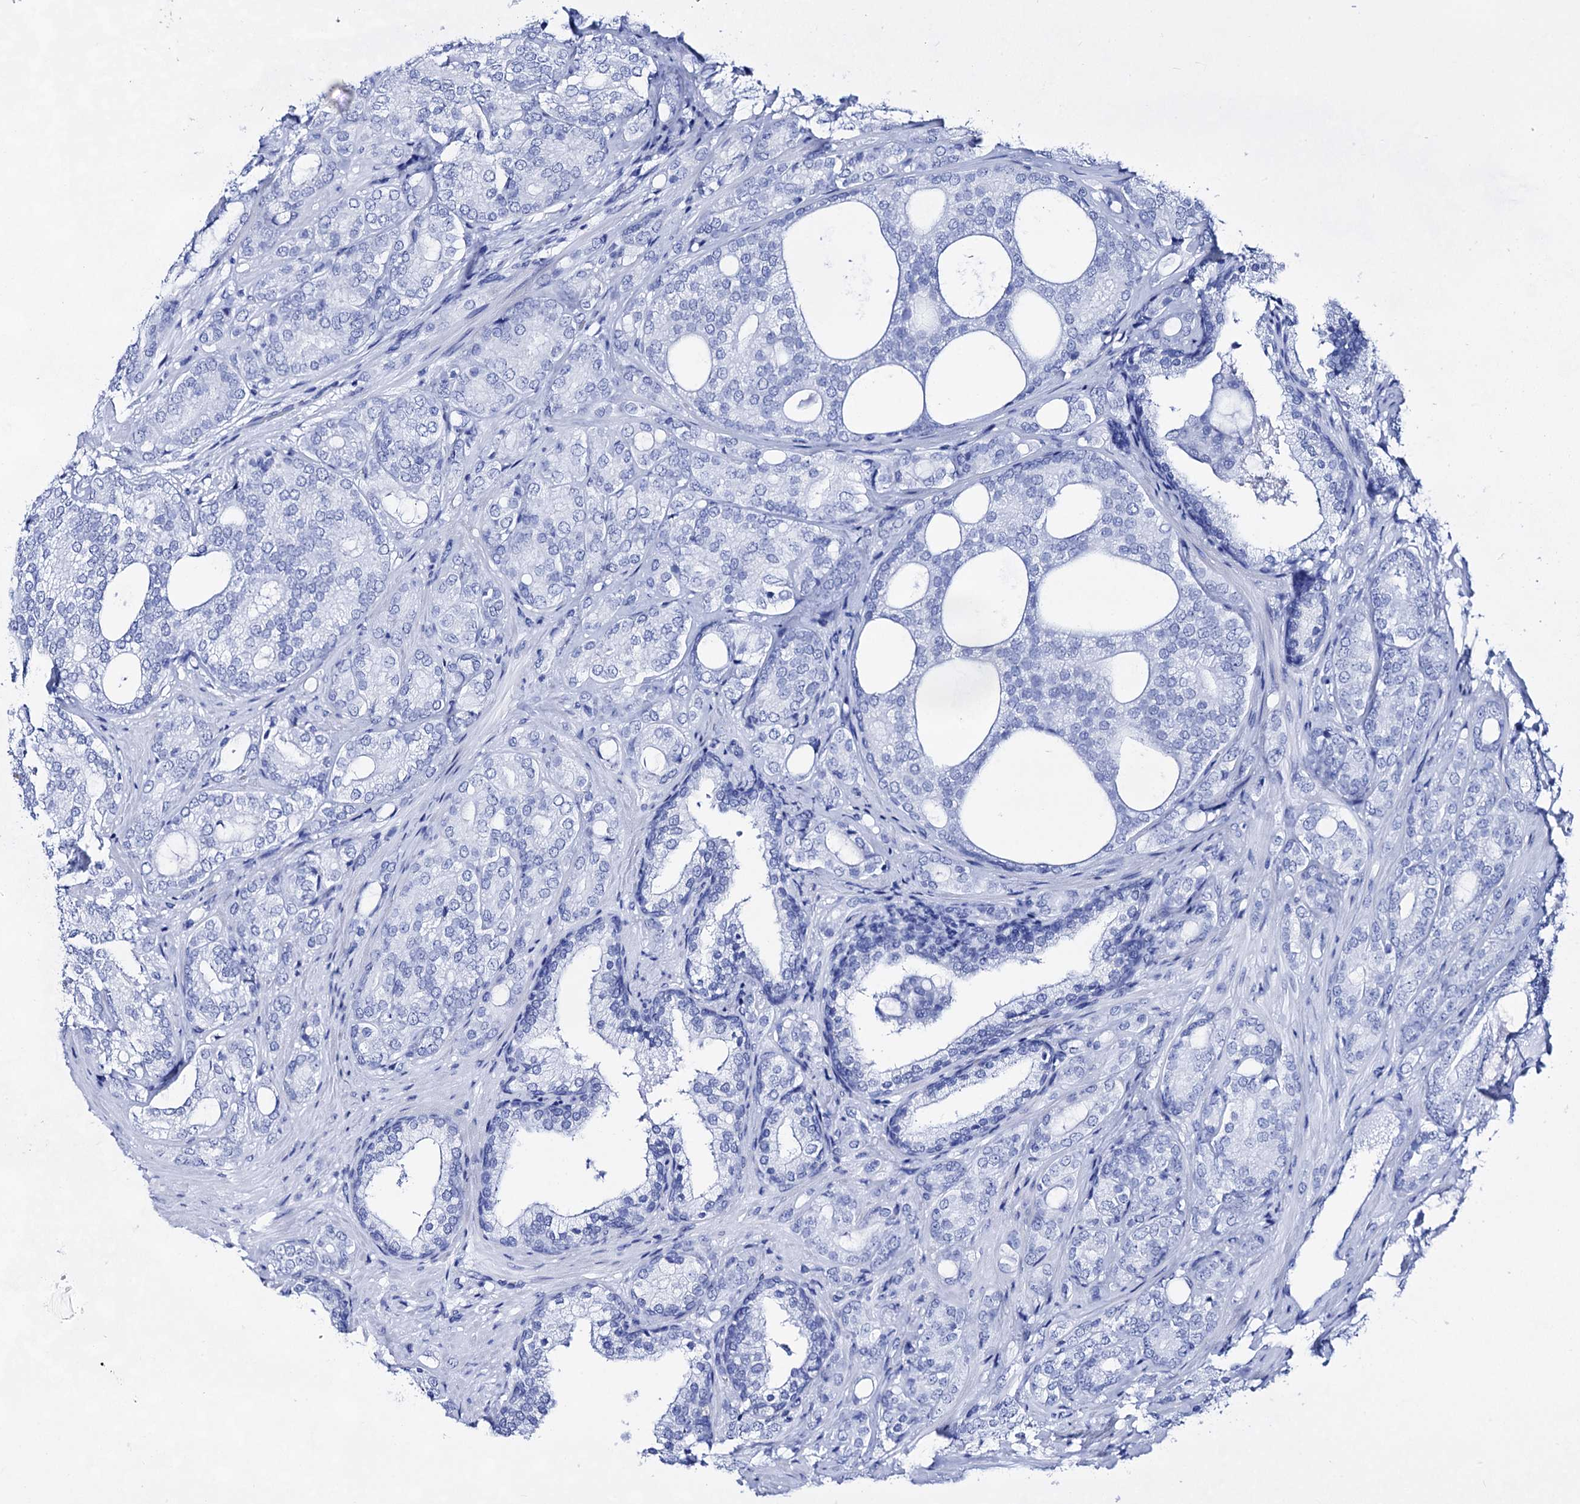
{"staining": {"intensity": "negative", "quantity": "none", "location": "none"}, "tissue": "prostate cancer", "cell_type": "Tumor cells", "image_type": "cancer", "snomed": [{"axis": "morphology", "description": "Adenocarcinoma, High grade"}, {"axis": "topography", "description": "Prostate"}], "caption": "This is an IHC photomicrograph of prostate adenocarcinoma (high-grade). There is no expression in tumor cells.", "gene": "PLIN1", "patient": {"sex": "male", "age": 60}}